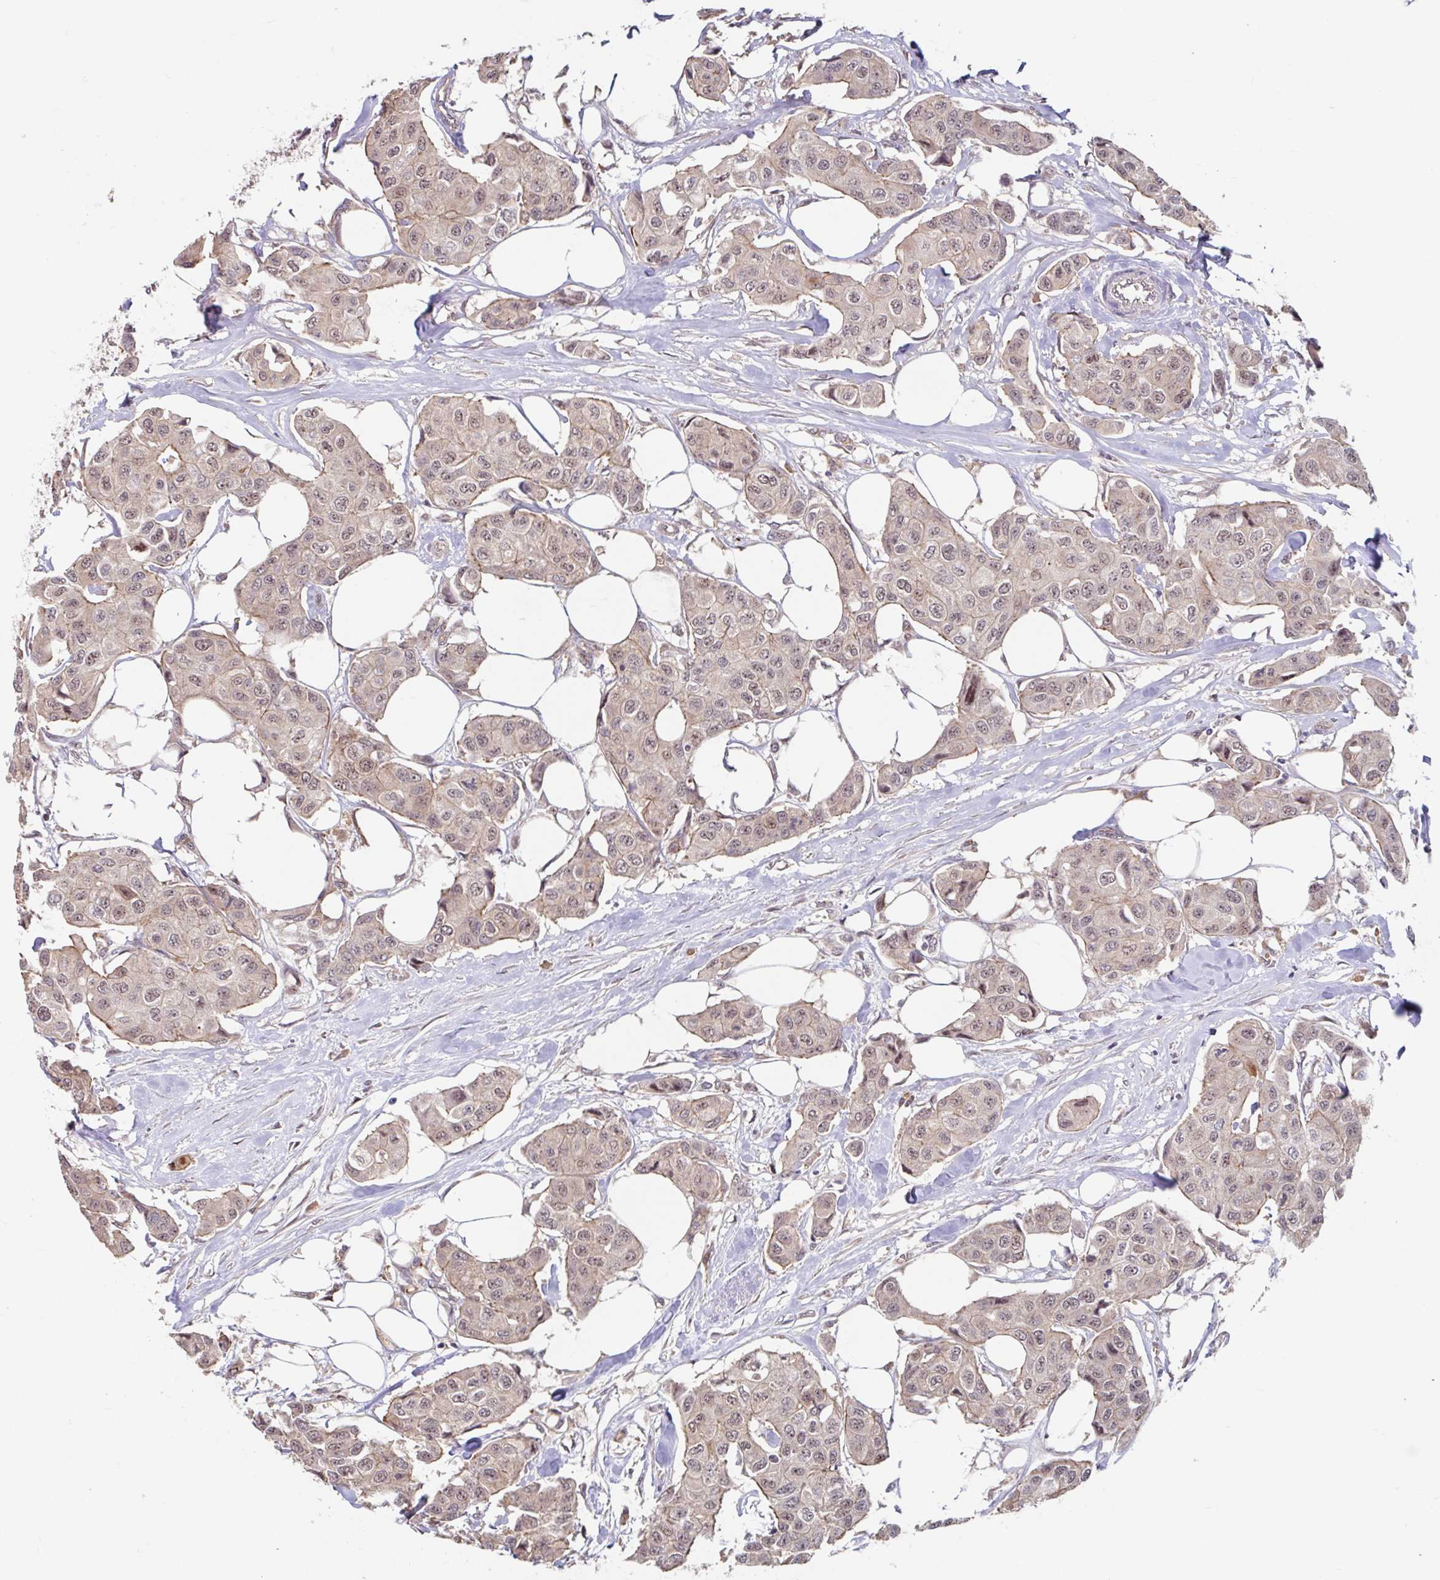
{"staining": {"intensity": "weak", "quantity": ">75%", "location": "nuclear"}, "tissue": "breast cancer", "cell_type": "Tumor cells", "image_type": "cancer", "snomed": [{"axis": "morphology", "description": "Duct carcinoma"}, {"axis": "topography", "description": "Breast"}, {"axis": "topography", "description": "Lymph node"}], "caption": "The histopathology image exhibits immunohistochemical staining of breast cancer. There is weak nuclear expression is identified in about >75% of tumor cells.", "gene": "STYXL1", "patient": {"sex": "female", "age": 80}}